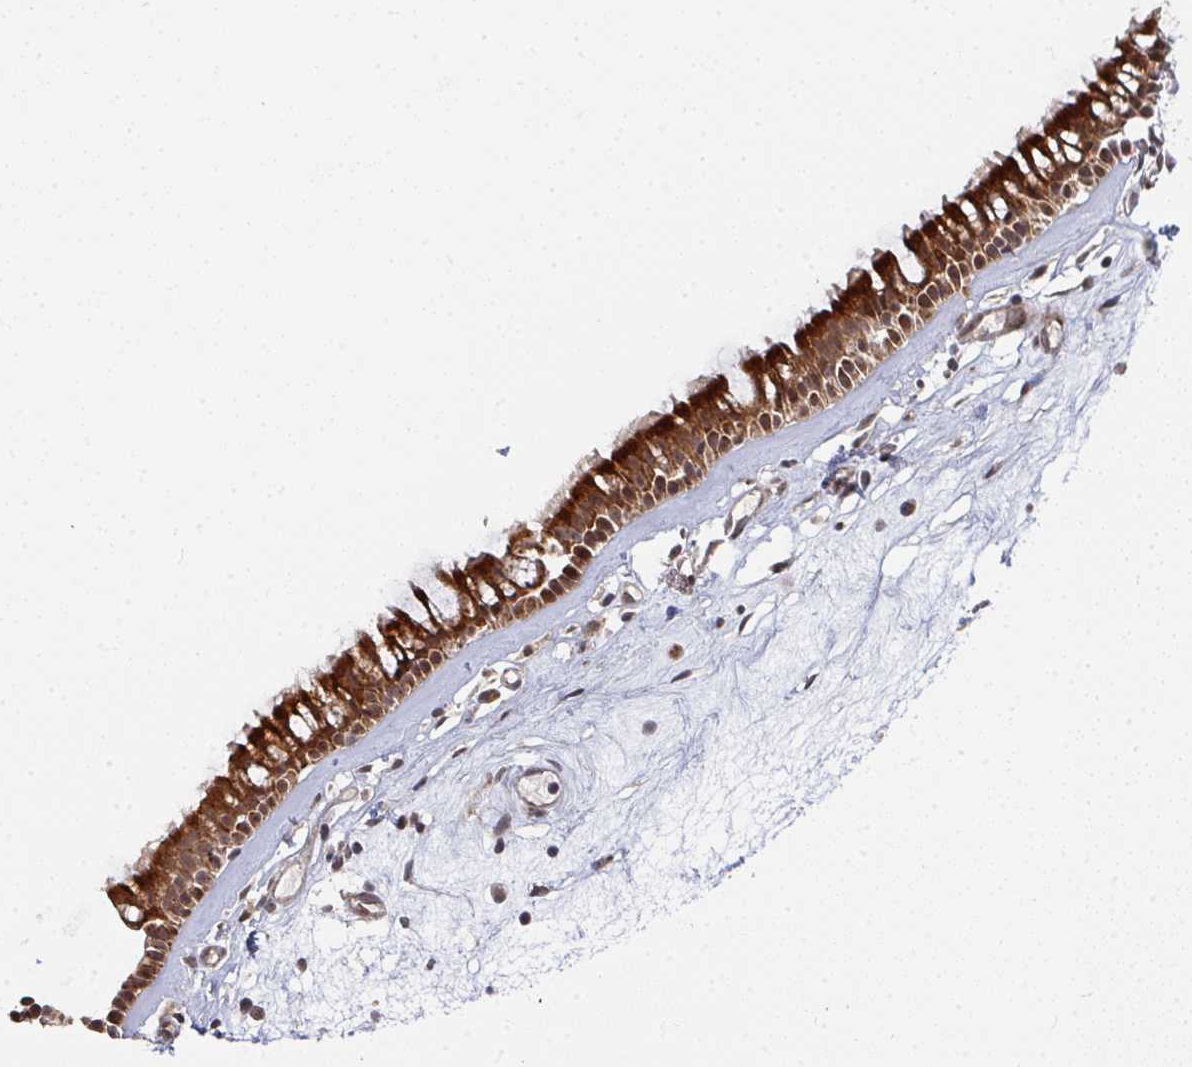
{"staining": {"intensity": "strong", "quantity": ">75%", "location": "cytoplasmic/membranous,nuclear"}, "tissue": "nasopharynx", "cell_type": "Respiratory epithelial cells", "image_type": "normal", "snomed": [{"axis": "morphology", "description": "Normal tissue, NOS"}, {"axis": "topography", "description": "Nasopharynx"}], "caption": "Immunohistochemistry (IHC) (DAB) staining of normal human nasopharynx reveals strong cytoplasmic/membranous,nuclear protein expression in about >75% of respiratory epithelial cells. Immunohistochemistry (IHC) stains the protein in brown and the nuclei are stained blue.", "gene": "RBBP5", "patient": {"sex": "female", "age": 39}}